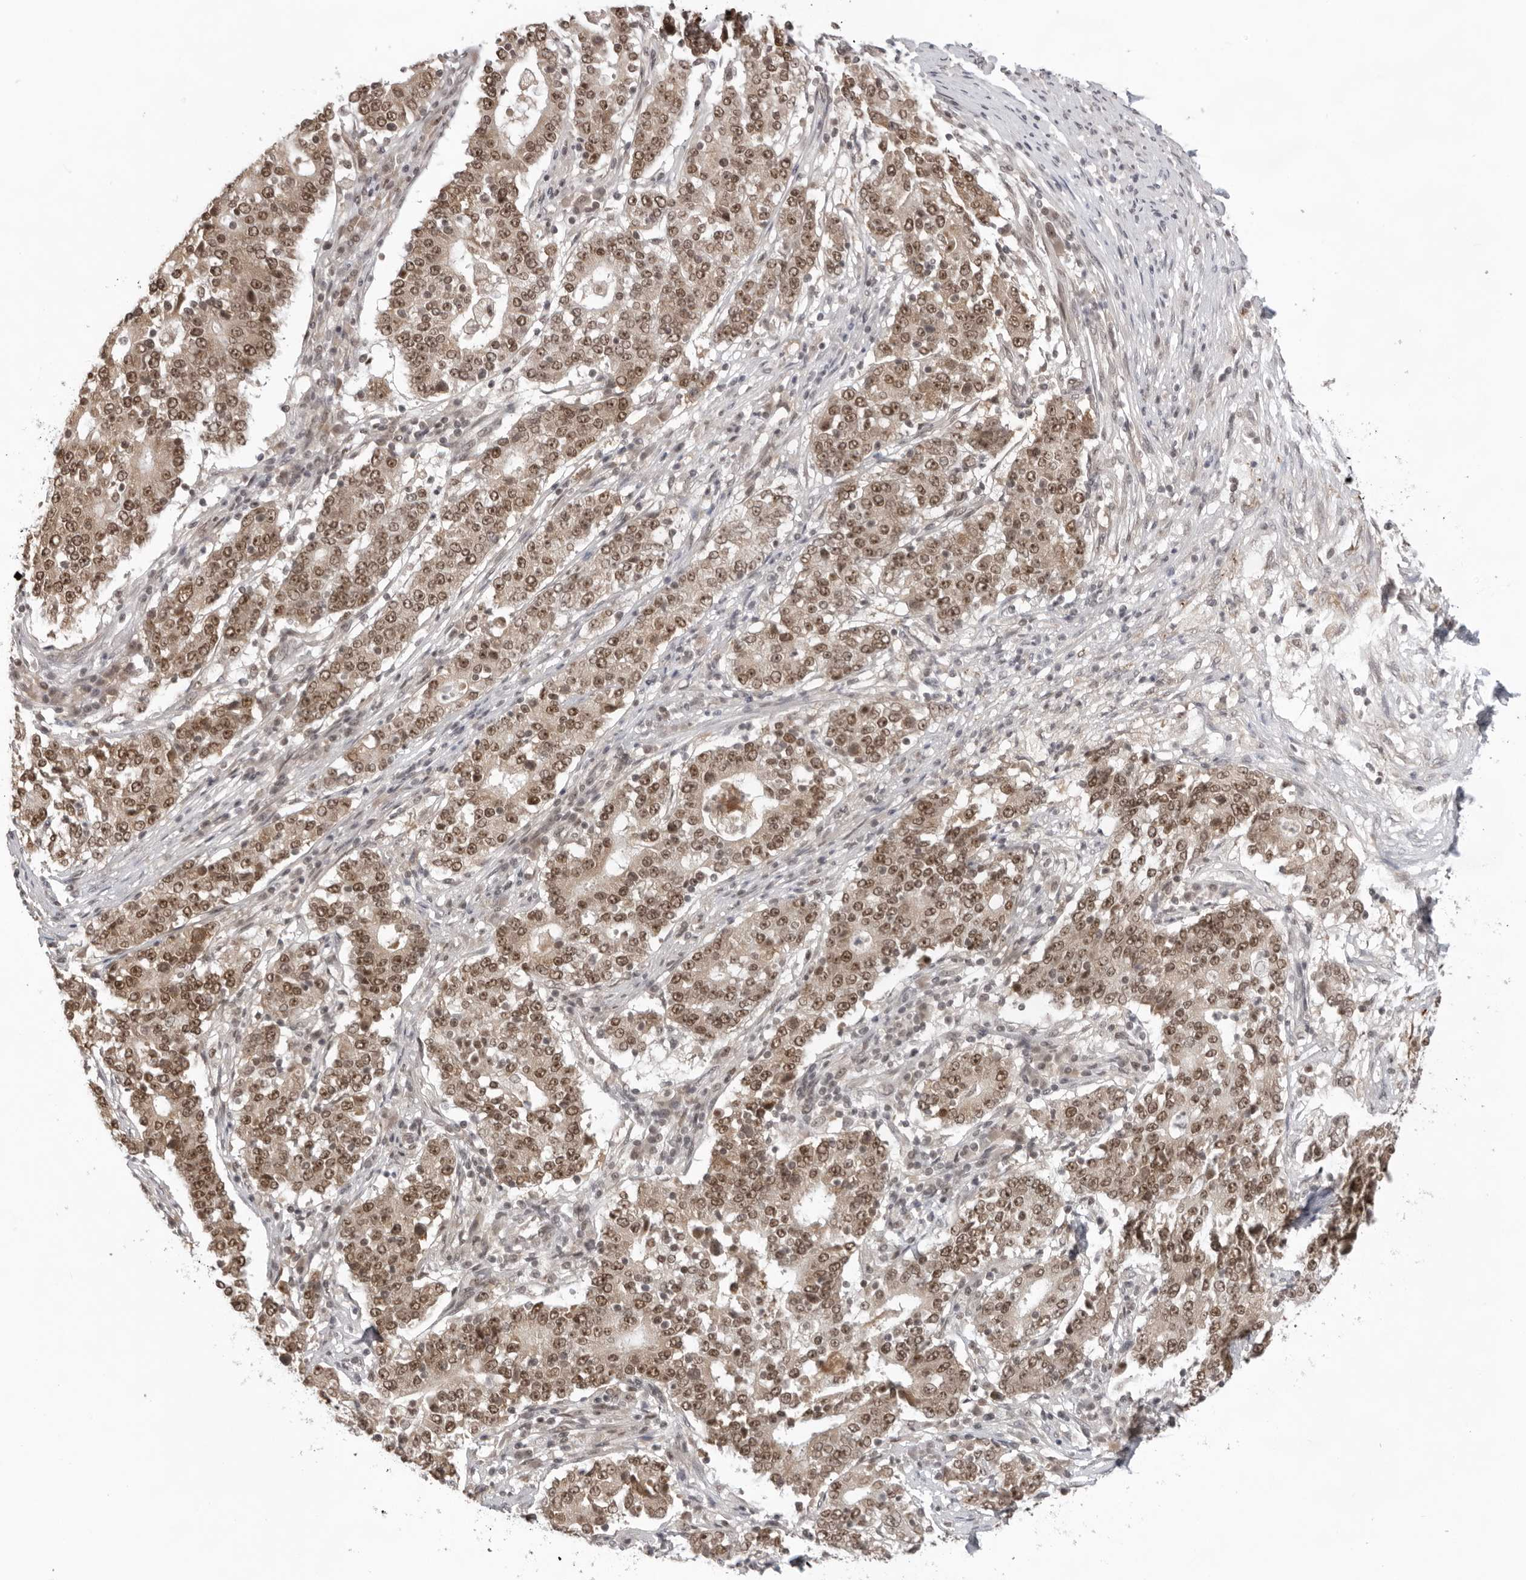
{"staining": {"intensity": "moderate", "quantity": ">75%", "location": "cytoplasmic/membranous,nuclear"}, "tissue": "stomach cancer", "cell_type": "Tumor cells", "image_type": "cancer", "snomed": [{"axis": "morphology", "description": "Adenocarcinoma, NOS"}, {"axis": "topography", "description": "Stomach"}], "caption": "High-magnification brightfield microscopy of stomach adenocarcinoma stained with DAB (3,3'-diaminobenzidine) (brown) and counterstained with hematoxylin (blue). tumor cells exhibit moderate cytoplasmic/membranous and nuclear staining is appreciated in about>75% of cells.", "gene": "EXOSC10", "patient": {"sex": "male", "age": 59}}